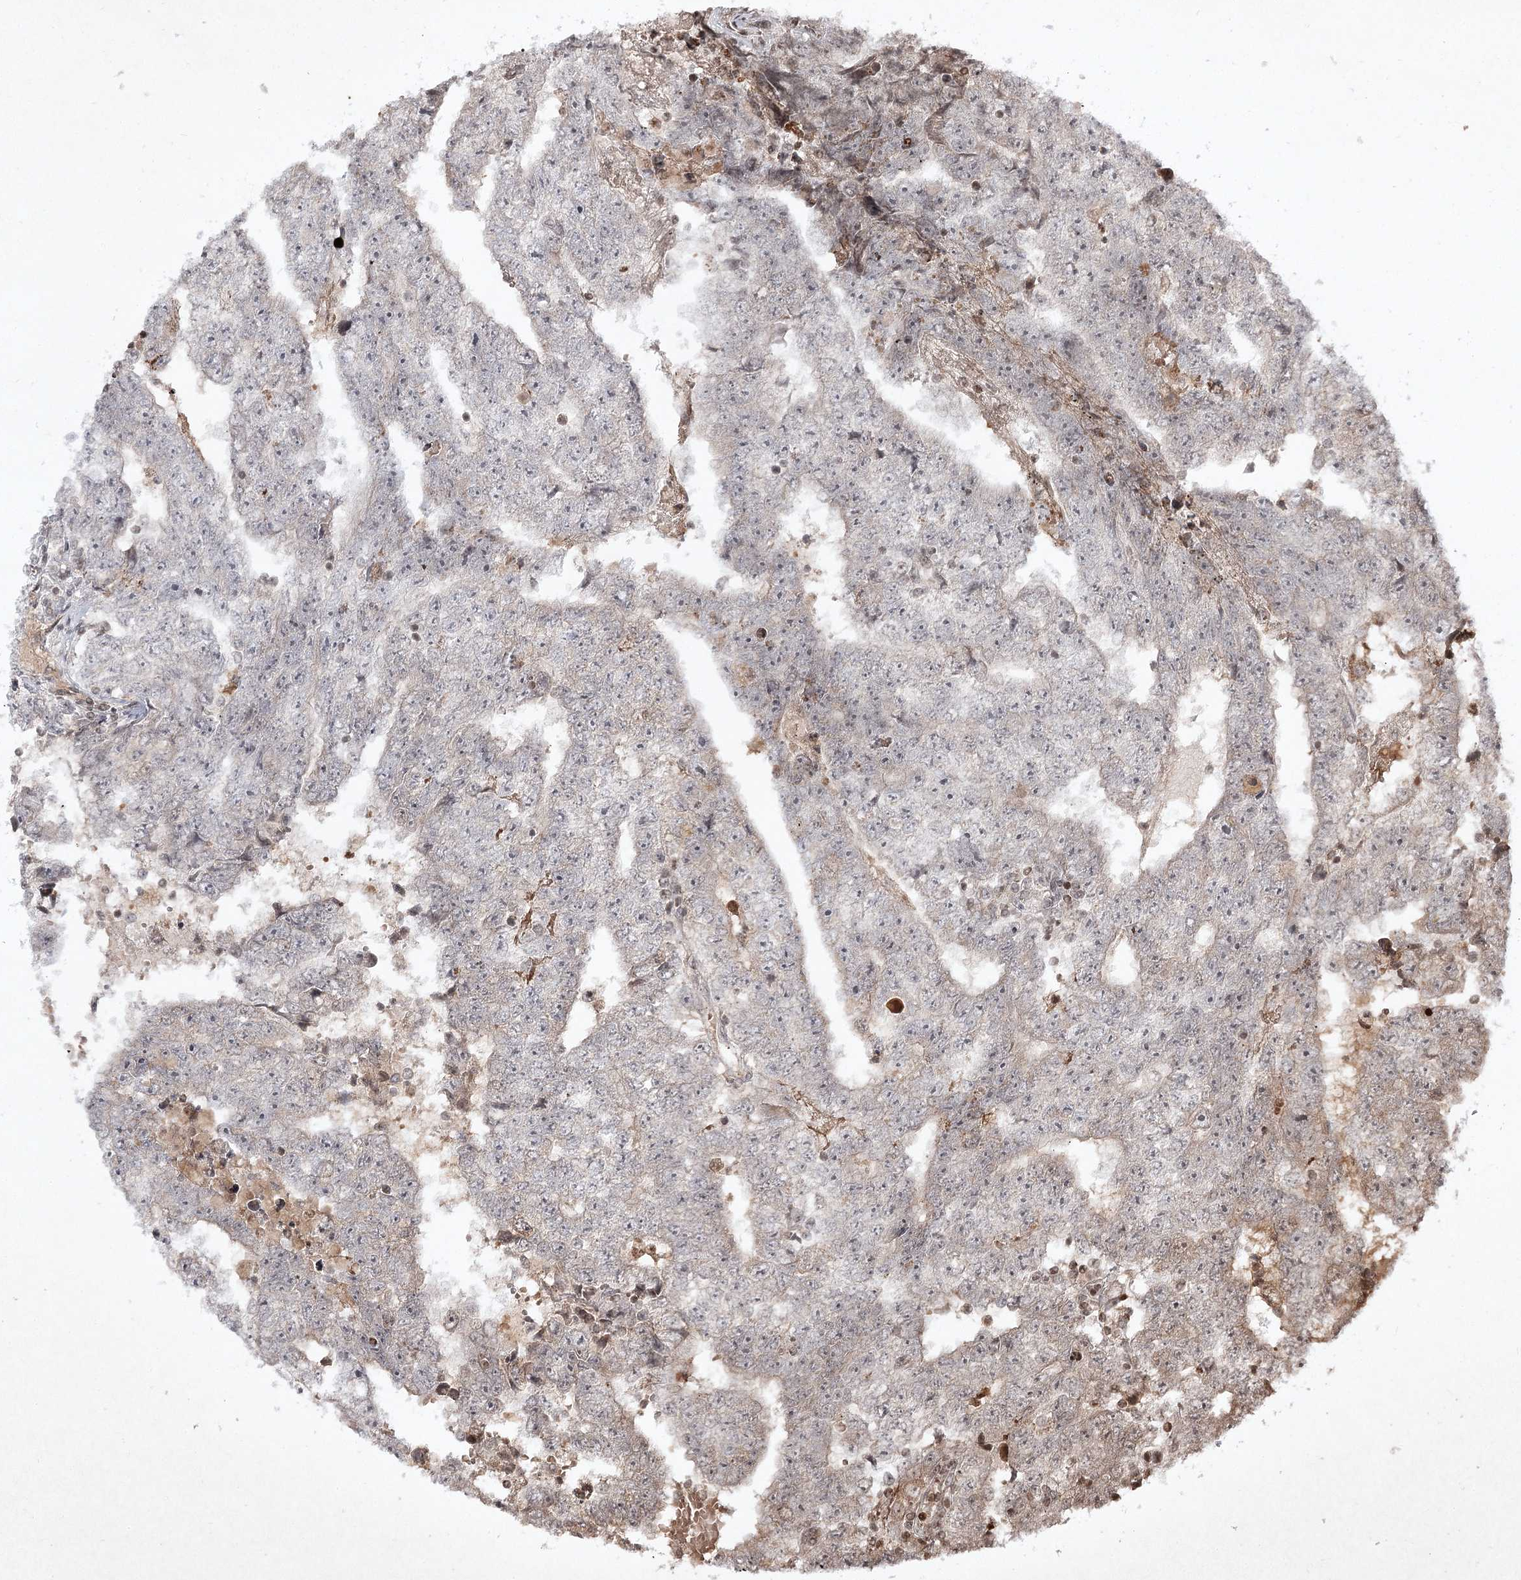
{"staining": {"intensity": "negative", "quantity": "none", "location": "none"}, "tissue": "testis cancer", "cell_type": "Tumor cells", "image_type": "cancer", "snomed": [{"axis": "morphology", "description": "Carcinoma, Embryonal, NOS"}, {"axis": "topography", "description": "Testis"}], "caption": "Tumor cells are negative for protein expression in human testis embryonal carcinoma. (IHC, brightfield microscopy, high magnification).", "gene": "CARM1", "patient": {"sex": "male", "age": 25}}